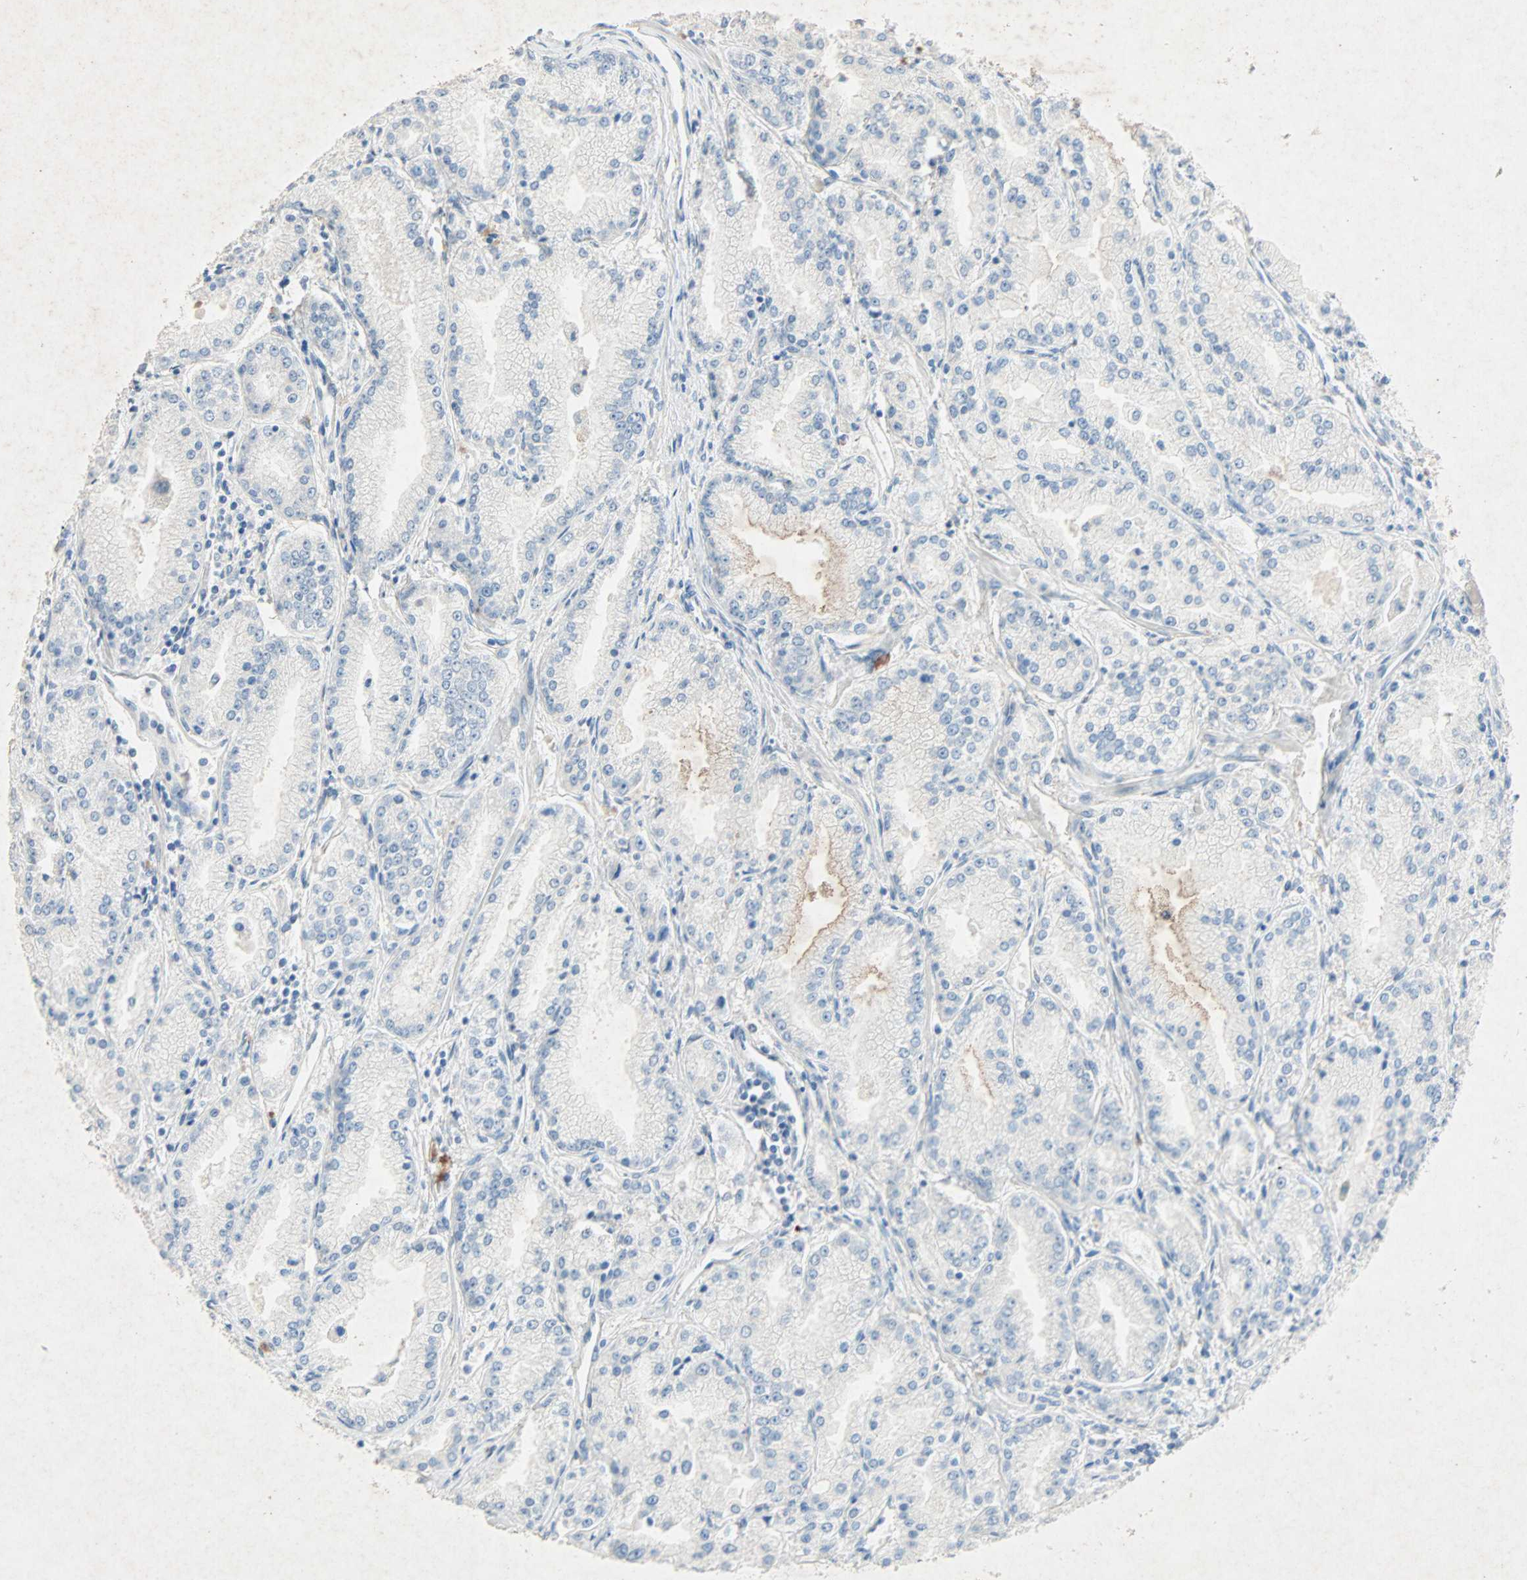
{"staining": {"intensity": "negative", "quantity": "none", "location": "none"}, "tissue": "prostate cancer", "cell_type": "Tumor cells", "image_type": "cancer", "snomed": [{"axis": "morphology", "description": "Adenocarcinoma, High grade"}, {"axis": "topography", "description": "Prostate"}], "caption": "IHC micrograph of prostate cancer (high-grade adenocarcinoma) stained for a protein (brown), which demonstrates no expression in tumor cells. The staining is performed using DAB (3,3'-diaminobenzidine) brown chromogen with nuclei counter-stained in using hematoxylin.", "gene": "PCDHB2", "patient": {"sex": "male", "age": 61}}